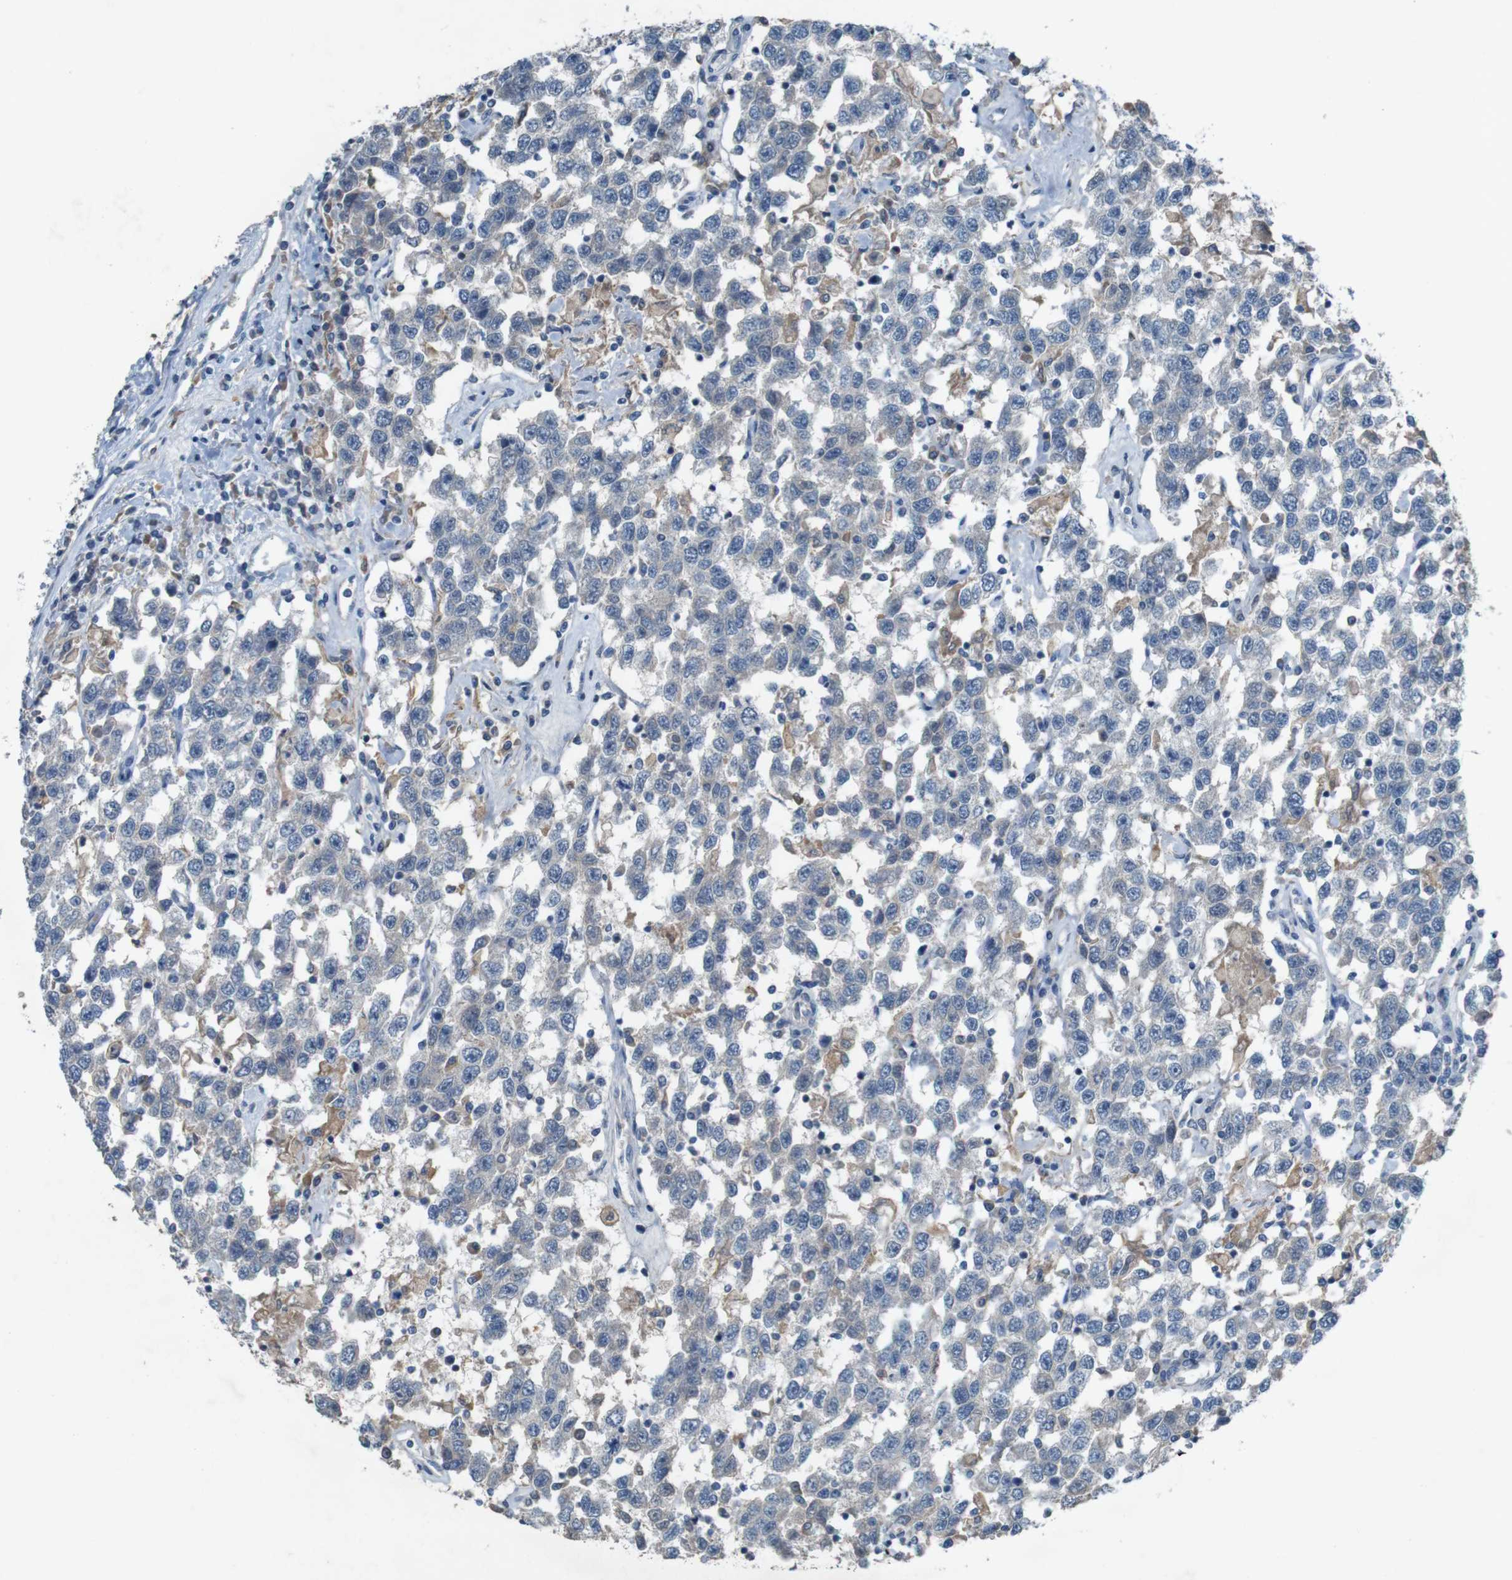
{"staining": {"intensity": "negative", "quantity": "none", "location": "none"}, "tissue": "testis cancer", "cell_type": "Tumor cells", "image_type": "cancer", "snomed": [{"axis": "morphology", "description": "Seminoma, NOS"}, {"axis": "topography", "description": "Testis"}], "caption": "The photomicrograph reveals no staining of tumor cells in testis cancer. (IHC, brightfield microscopy, high magnification).", "gene": "MOGAT3", "patient": {"sex": "male", "age": 41}}